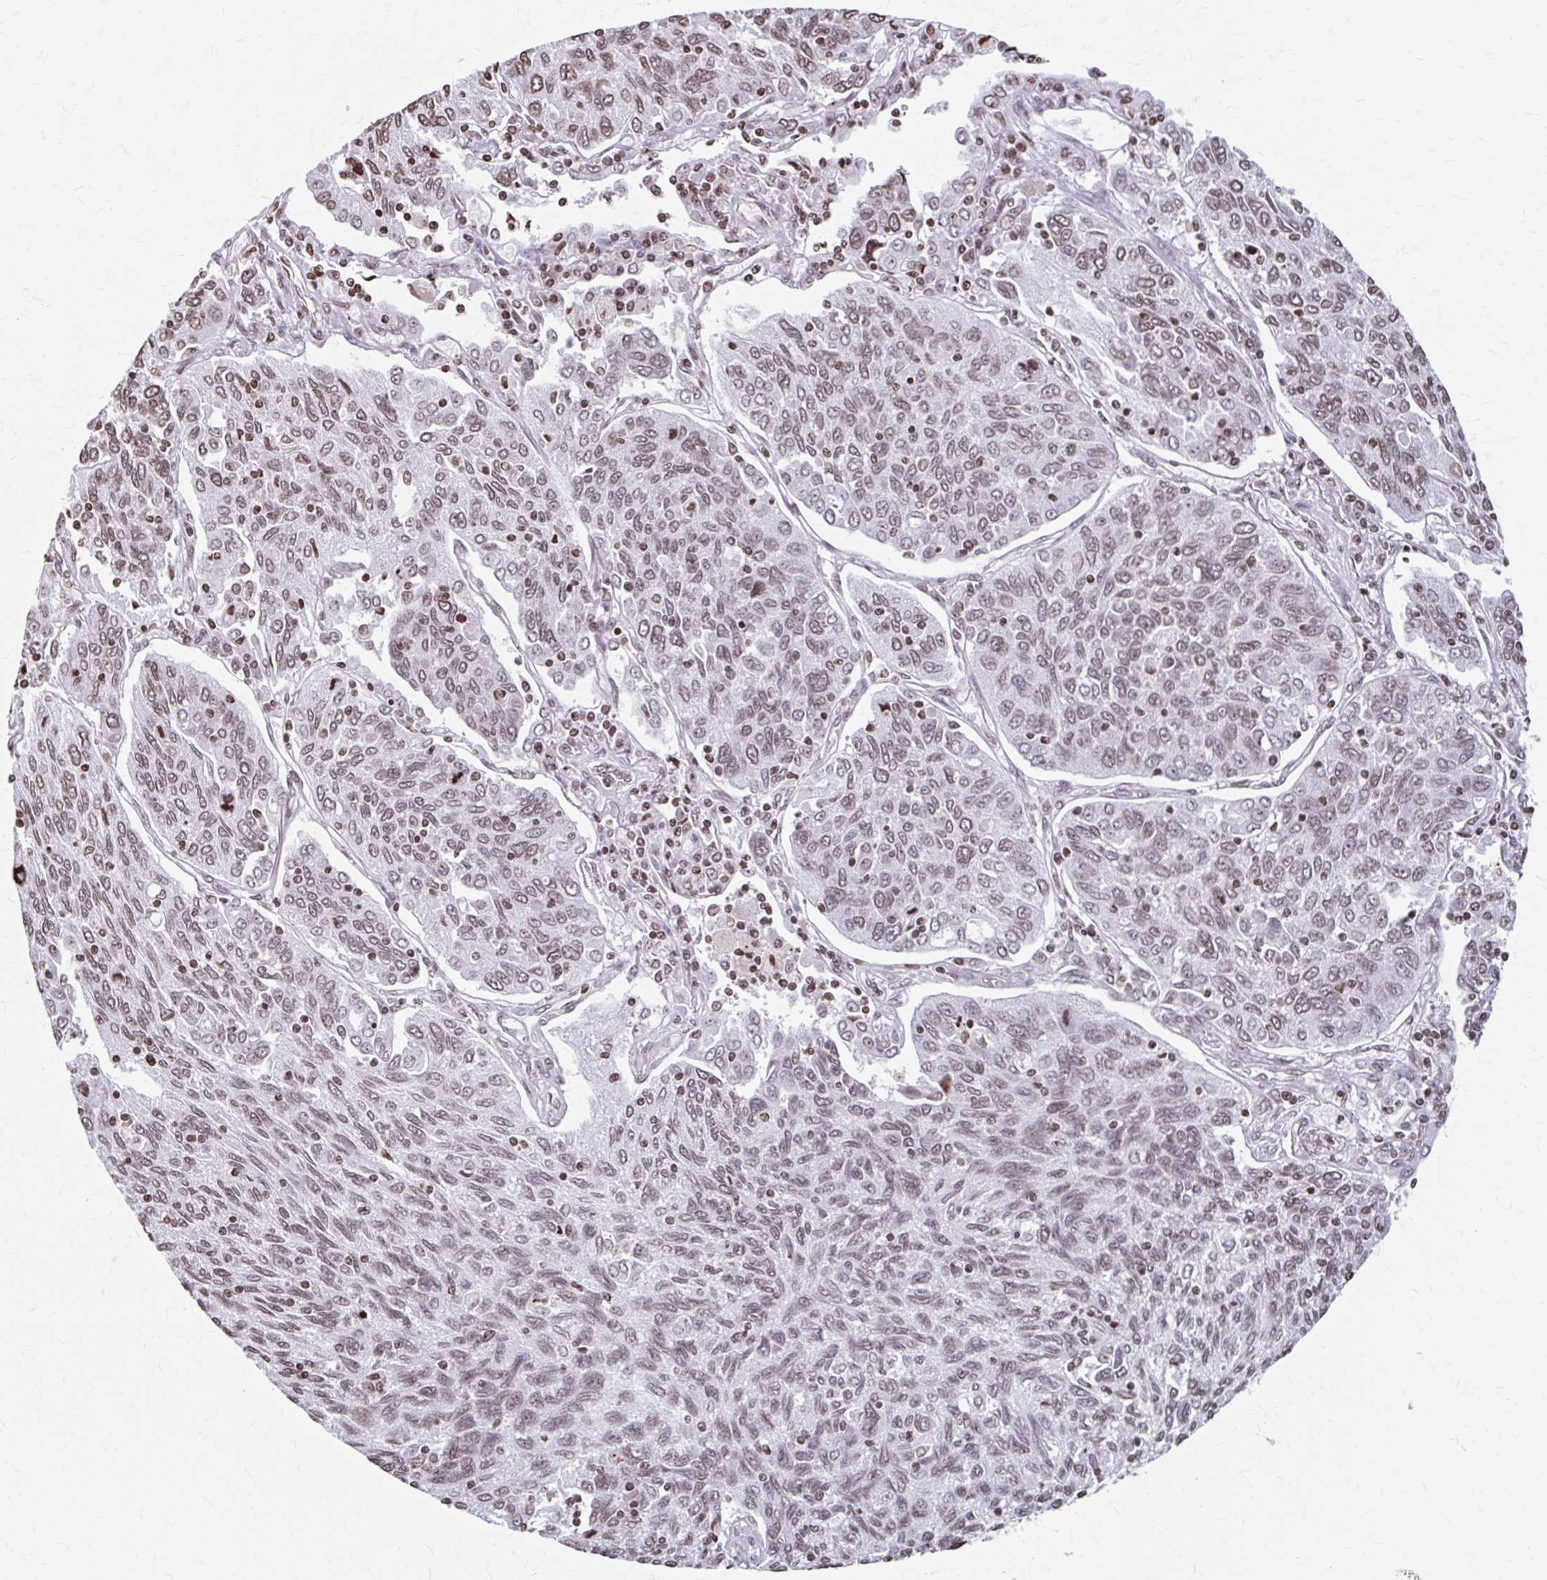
{"staining": {"intensity": "moderate", "quantity": "25%-75%", "location": "nuclear"}, "tissue": "lung cancer", "cell_type": "Tumor cells", "image_type": "cancer", "snomed": [{"axis": "morphology", "description": "Squamous cell carcinoma, NOS"}, {"axis": "topography", "description": "Lung"}], "caption": "Human lung squamous cell carcinoma stained for a protein (brown) reveals moderate nuclear positive positivity in about 25%-75% of tumor cells.", "gene": "ORC3", "patient": {"sex": "female", "age": 66}}